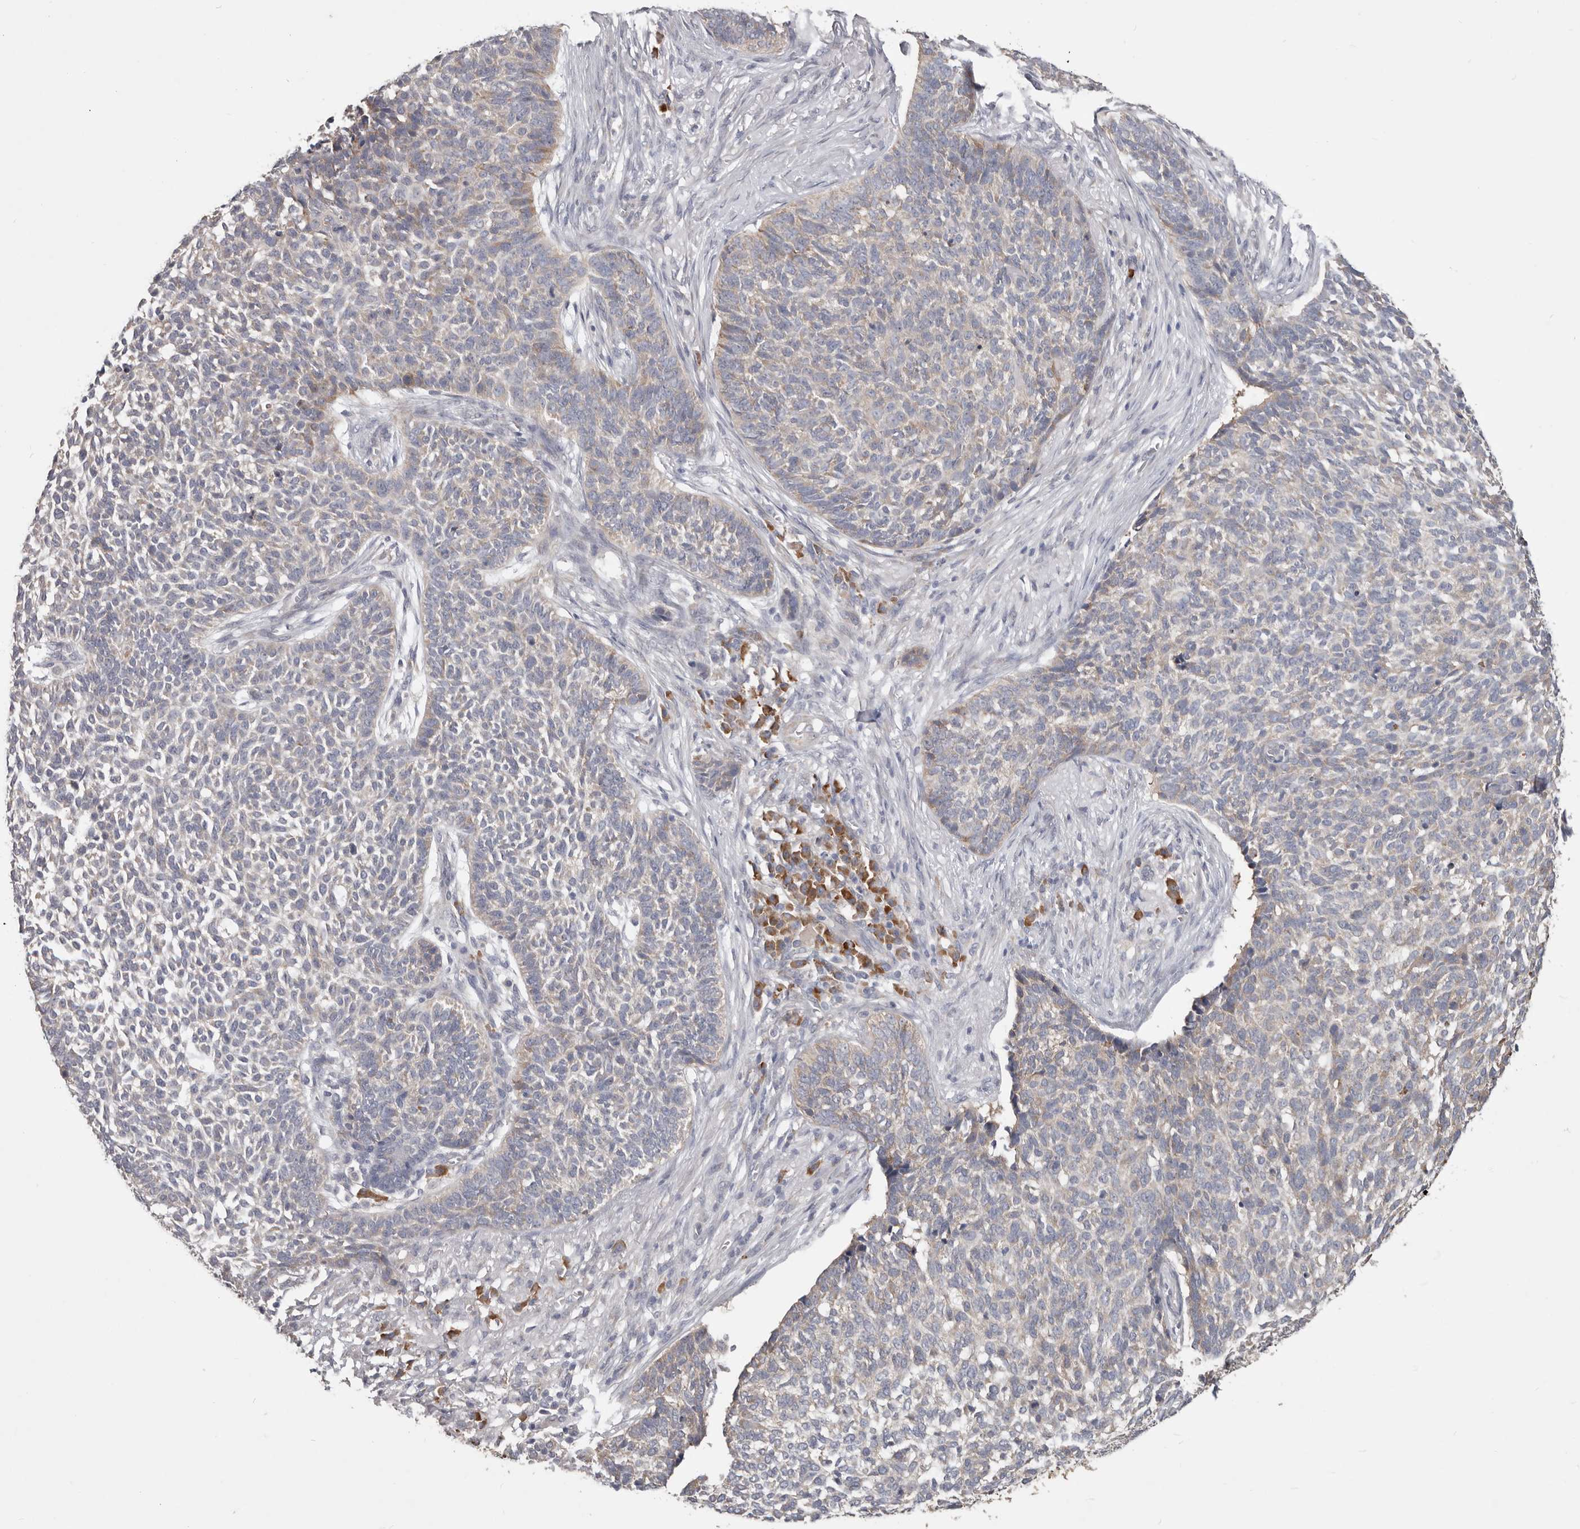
{"staining": {"intensity": "negative", "quantity": "none", "location": "none"}, "tissue": "skin cancer", "cell_type": "Tumor cells", "image_type": "cancer", "snomed": [{"axis": "morphology", "description": "Basal cell carcinoma"}, {"axis": "topography", "description": "Skin"}], "caption": "Histopathology image shows no significant protein positivity in tumor cells of skin basal cell carcinoma.", "gene": "WDR77", "patient": {"sex": "male", "age": 85}}